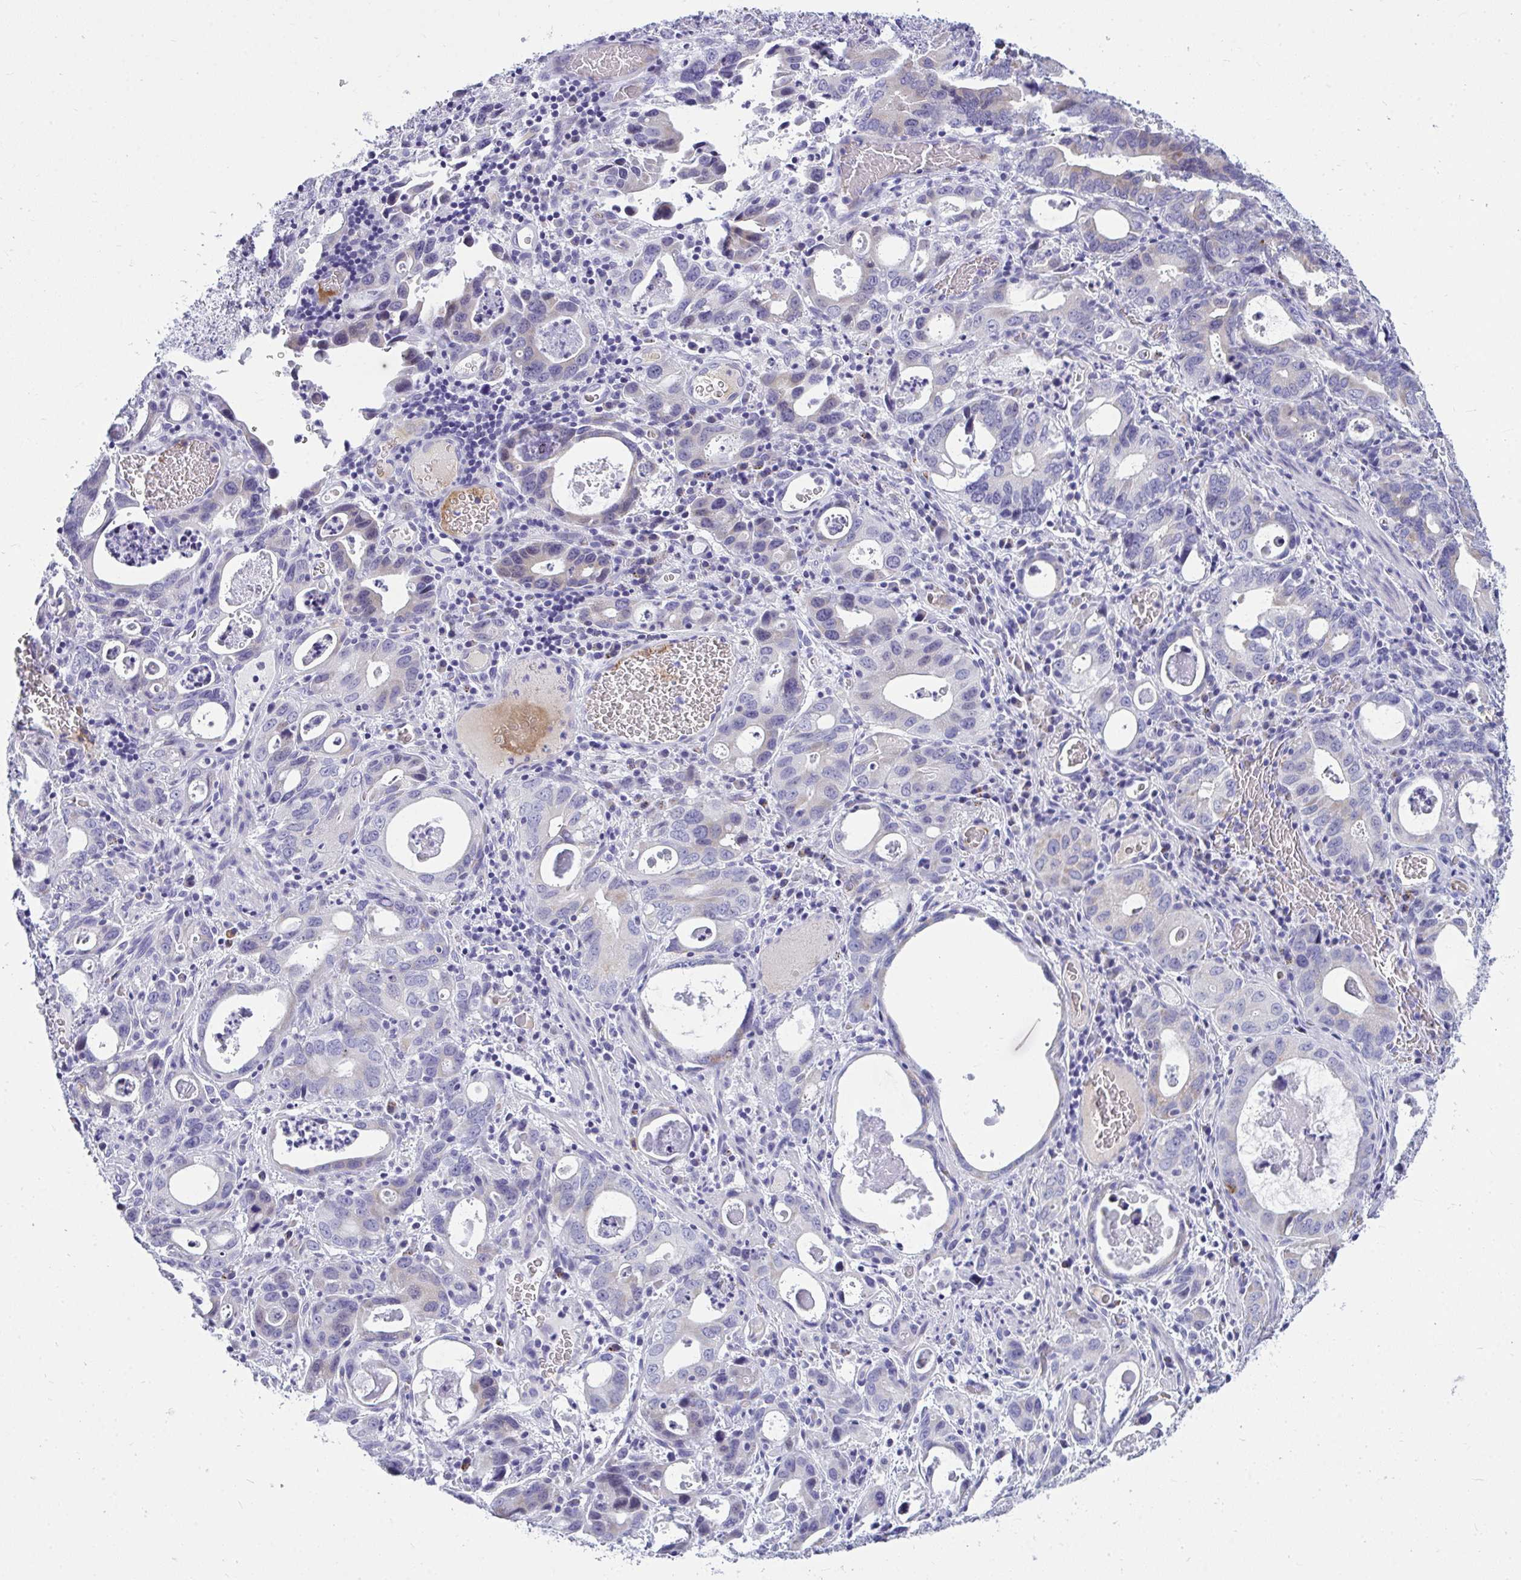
{"staining": {"intensity": "weak", "quantity": "<25%", "location": "cytoplasmic/membranous"}, "tissue": "stomach cancer", "cell_type": "Tumor cells", "image_type": "cancer", "snomed": [{"axis": "morphology", "description": "Adenocarcinoma, NOS"}, {"axis": "topography", "description": "Stomach, upper"}], "caption": "Immunohistochemistry histopathology image of stomach adenocarcinoma stained for a protein (brown), which shows no positivity in tumor cells.", "gene": "TSBP1", "patient": {"sex": "male", "age": 74}}